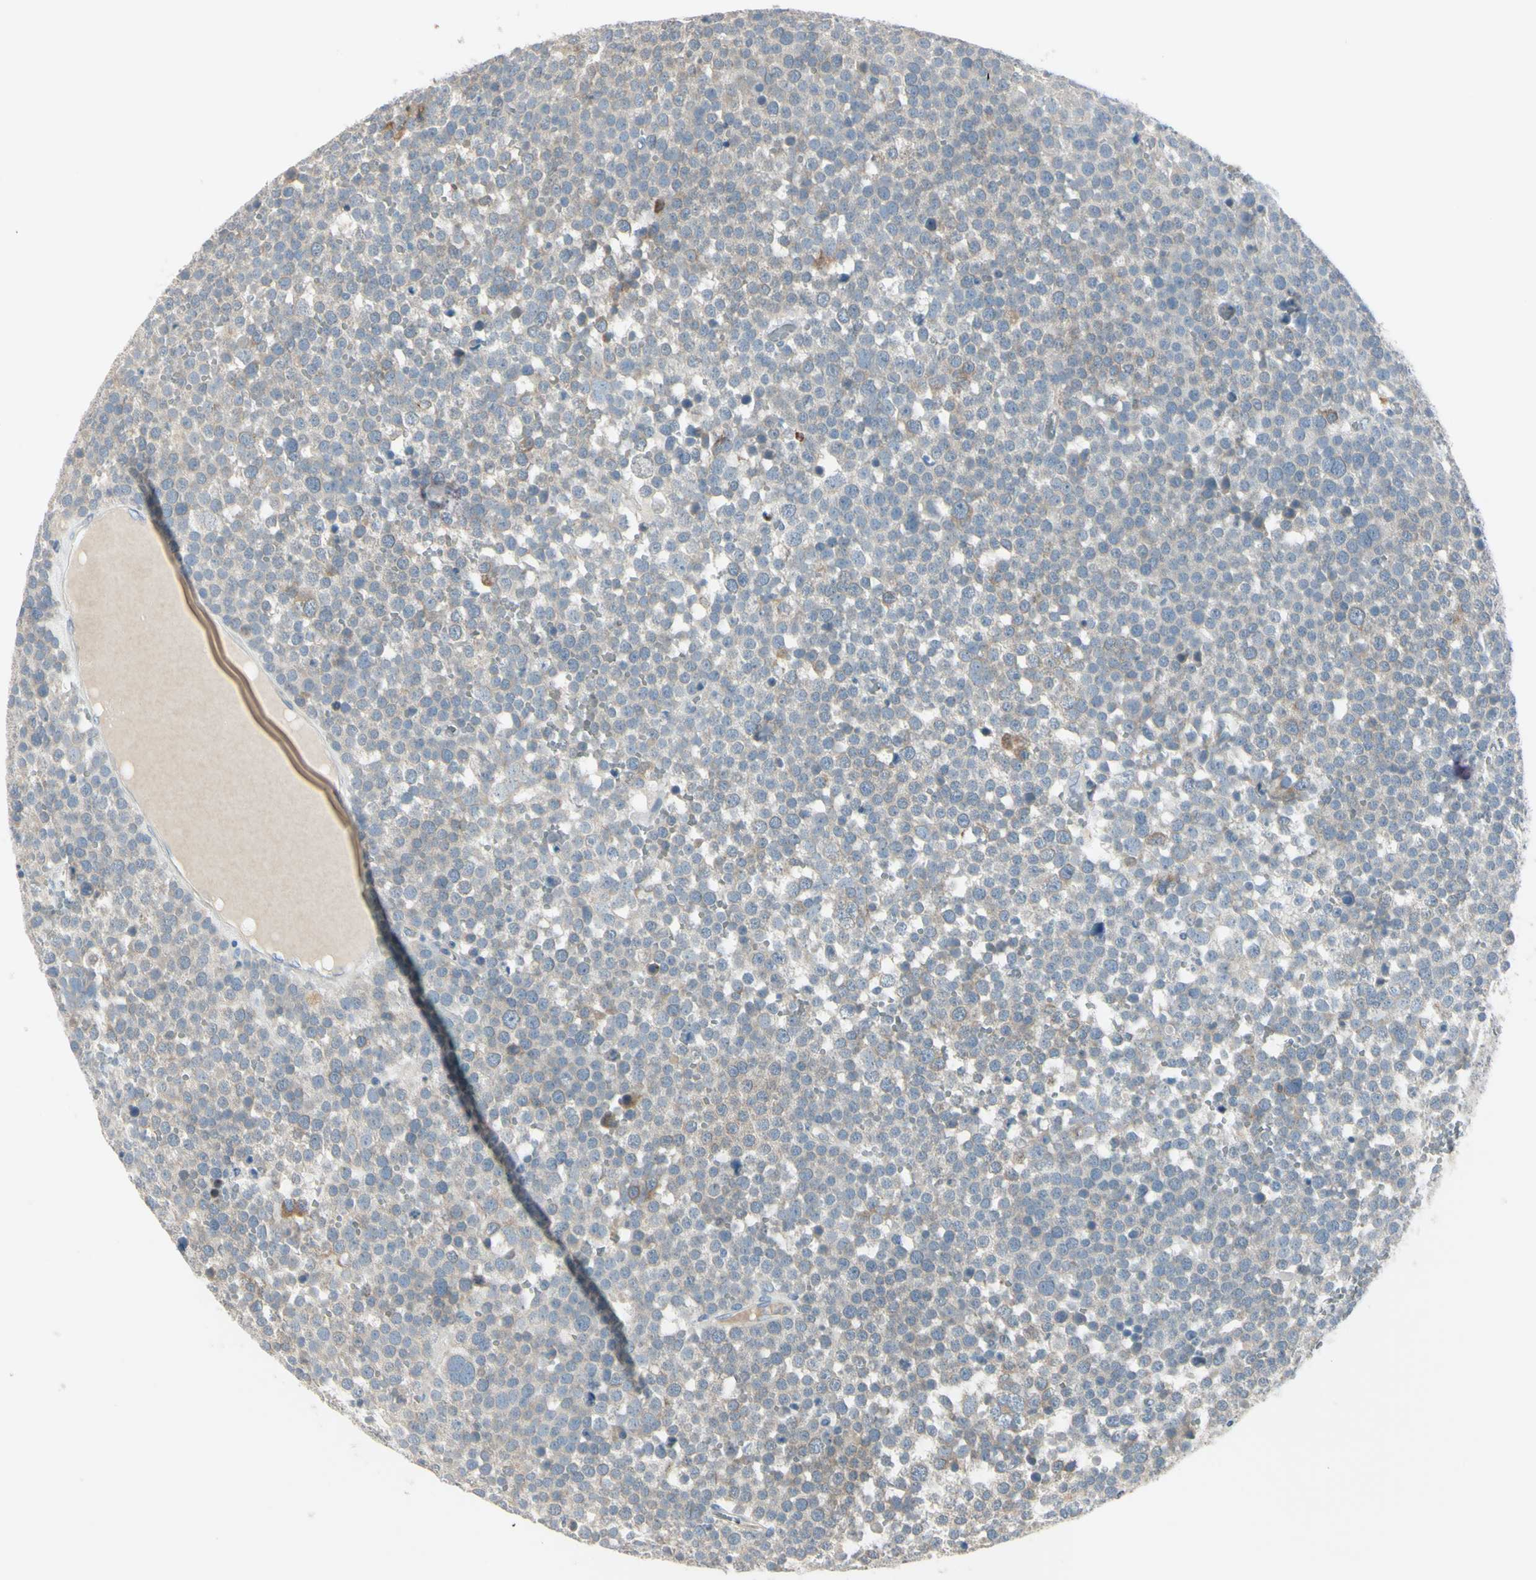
{"staining": {"intensity": "moderate", "quantity": "<25%", "location": "cytoplasmic/membranous"}, "tissue": "testis cancer", "cell_type": "Tumor cells", "image_type": "cancer", "snomed": [{"axis": "morphology", "description": "Seminoma, NOS"}, {"axis": "topography", "description": "Testis"}], "caption": "Human testis seminoma stained for a protein (brown) demonstrates moderate cytoplasmic/membranous positive staining in about <25% of tumor cells.", "gene": "AATK", "patient": {"sex": "male", "age": 71}}